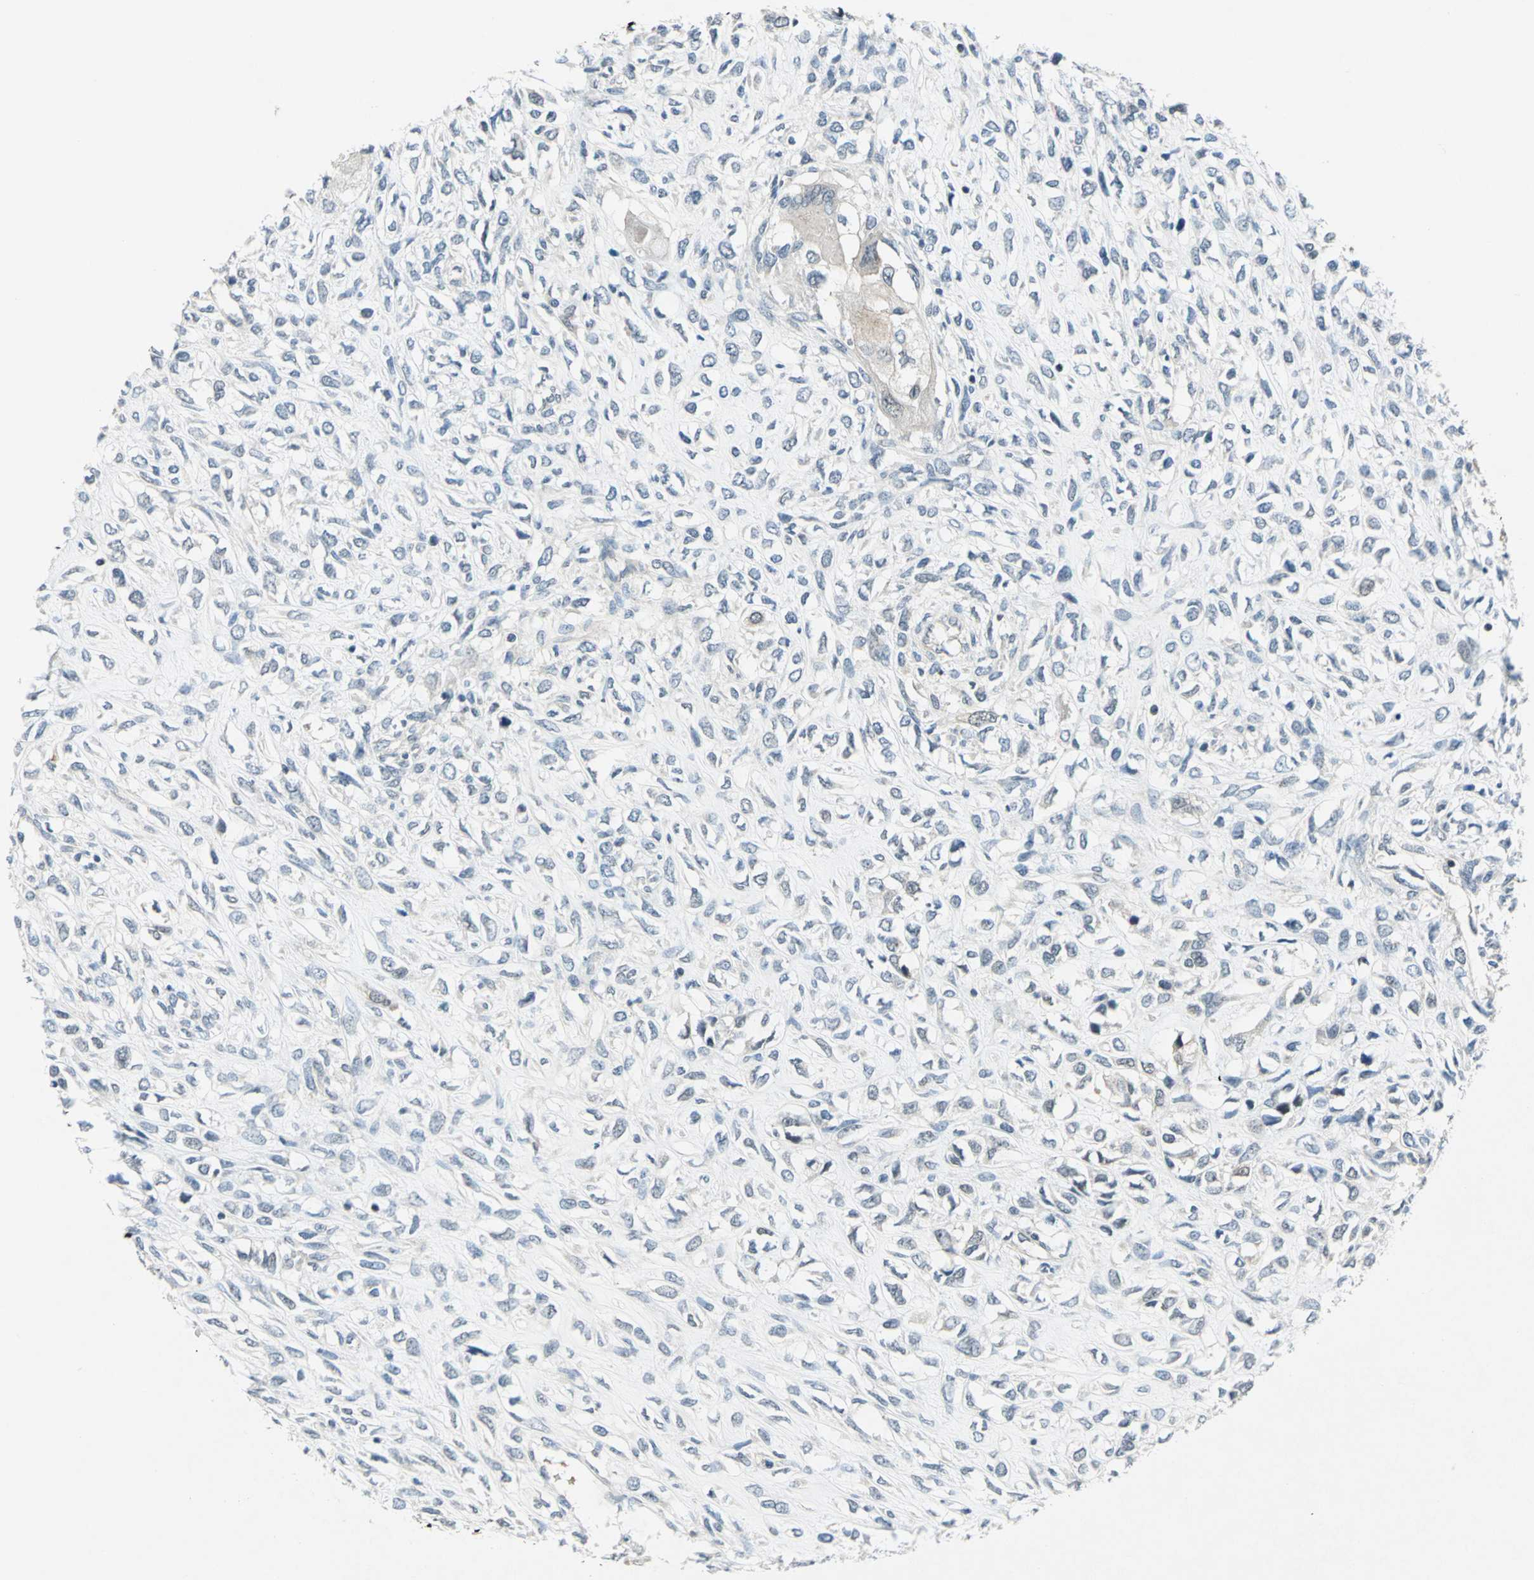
{"staining": {"intensity": "negative", "quantity": "none", "location": "none"}, "tissue": "head and neck cancer", "cell_type": "Tumor cells", "image_type": "cancer", "snomed": [{"axis": "morphology", "description": "Necrosis, NOS"}, {"axis": "morphology", "description": "Neoplasm, malignant, NOS"}, {"axis": "topography", "description": "Salivary gland"}, {"axis": "topography", "description": "Head-Neck"}], "caption": "This photomicrograph is of malignant neoplasm (head and neck) stained with IHC to label a protein in brown with the nuclei are counter-stained blue. There is no staining in tumor cells.", "gene": "PIN1", "patient": {"sex": "male", "age": 43}}